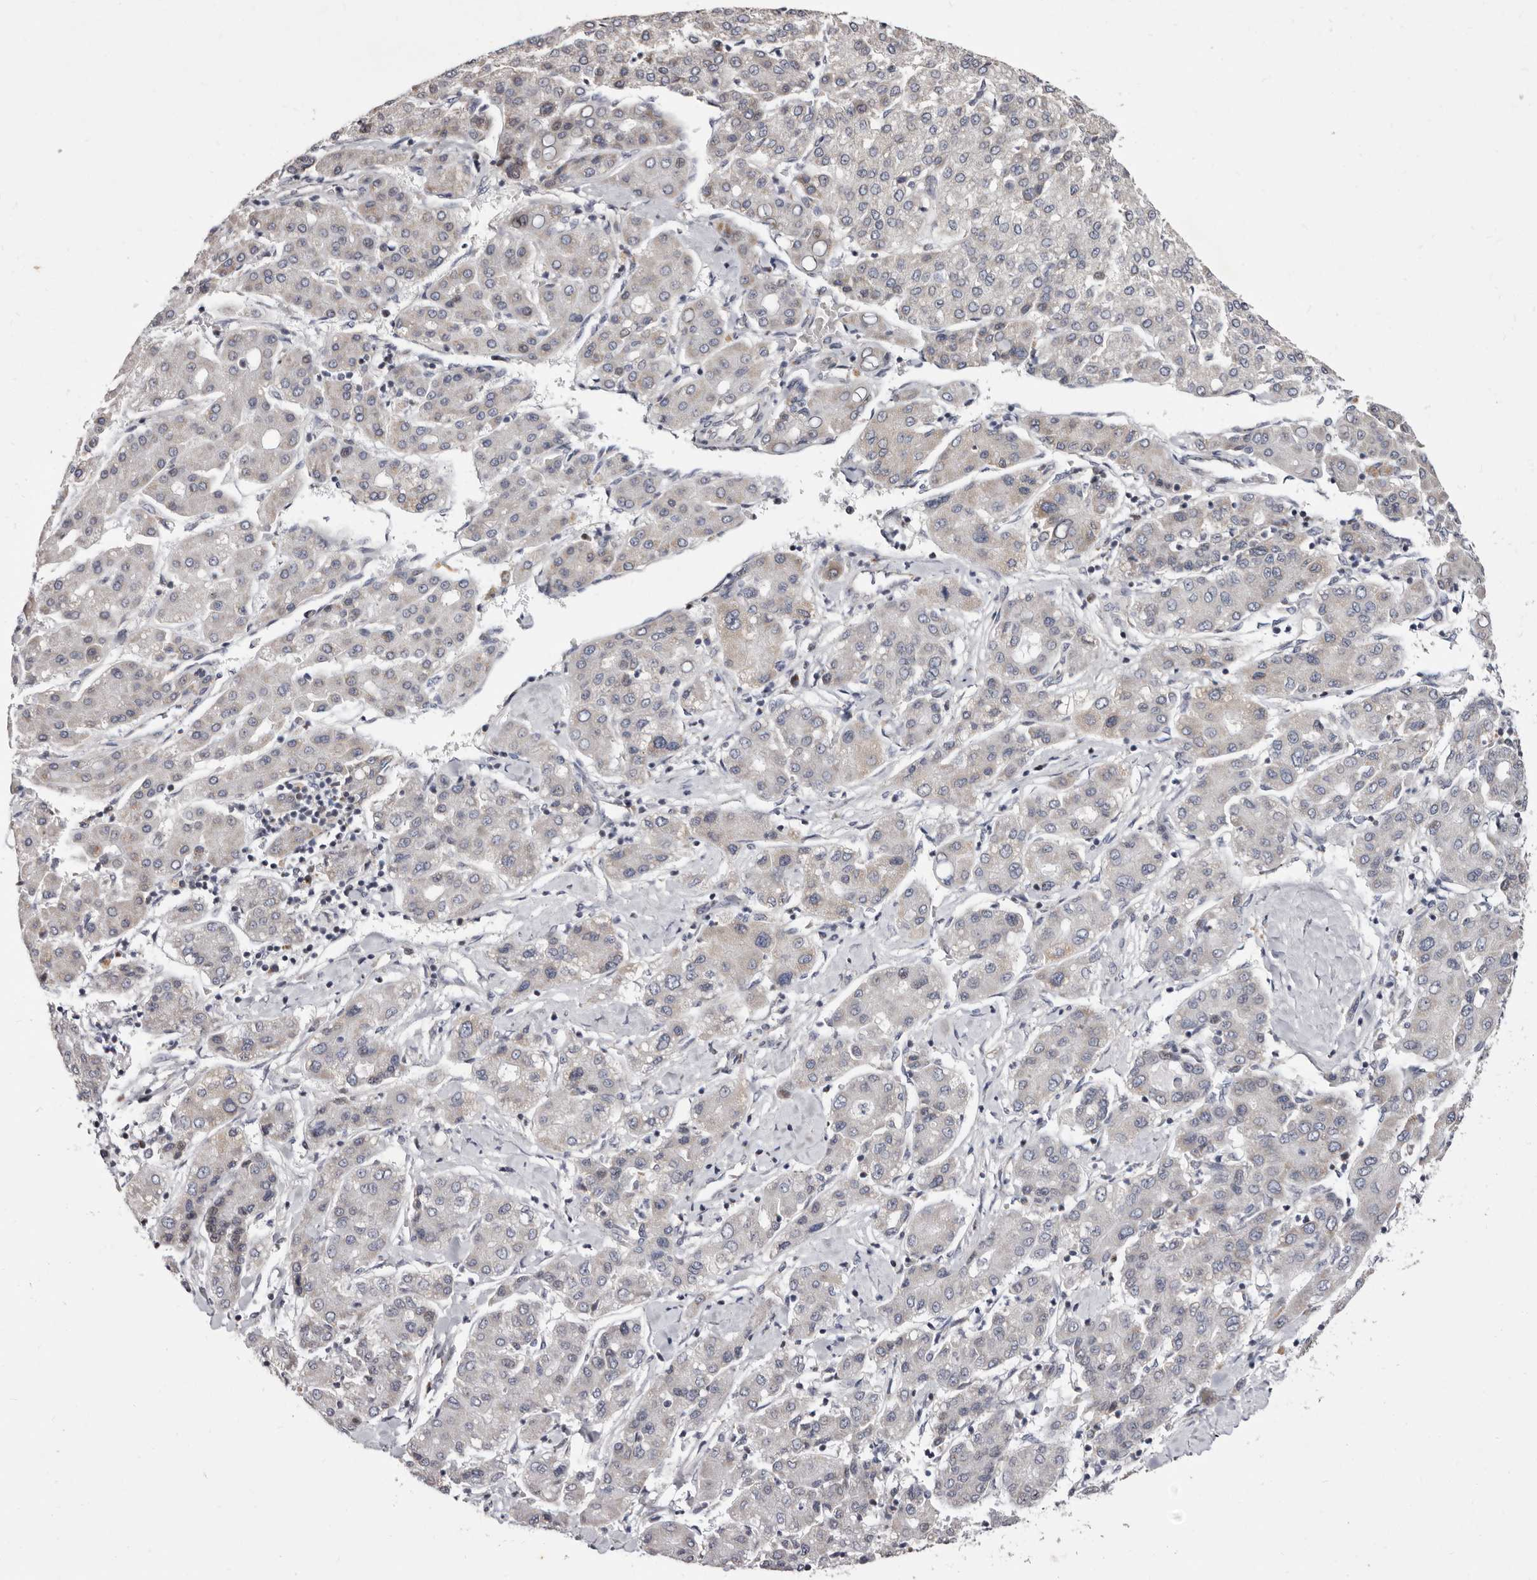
{"staining": {"intensity": "weak", "quantity": "<25%", "location": "cytoplasmic/membranous"}, "tissue": "liver cancer", "cell_type": "Tumor cells", "image_type": "cancer", "snomed": [{"axis": "morphology", "description": "Carcinoma, Hepatocellular, NOS"}, {"axis": "topography", "description": "Liver"}], "caption": "Immunohistochemistry of liver cancer (hepatocellular carcinoma) demonstrates no staining in tumor cells. Brightfield microscopy of IHC stained with DAB (brown) and hematoxylin (blue), captured at high magnification.", "gene": "TIMM17B", "patient": {"sex": "male", "age": 65}}